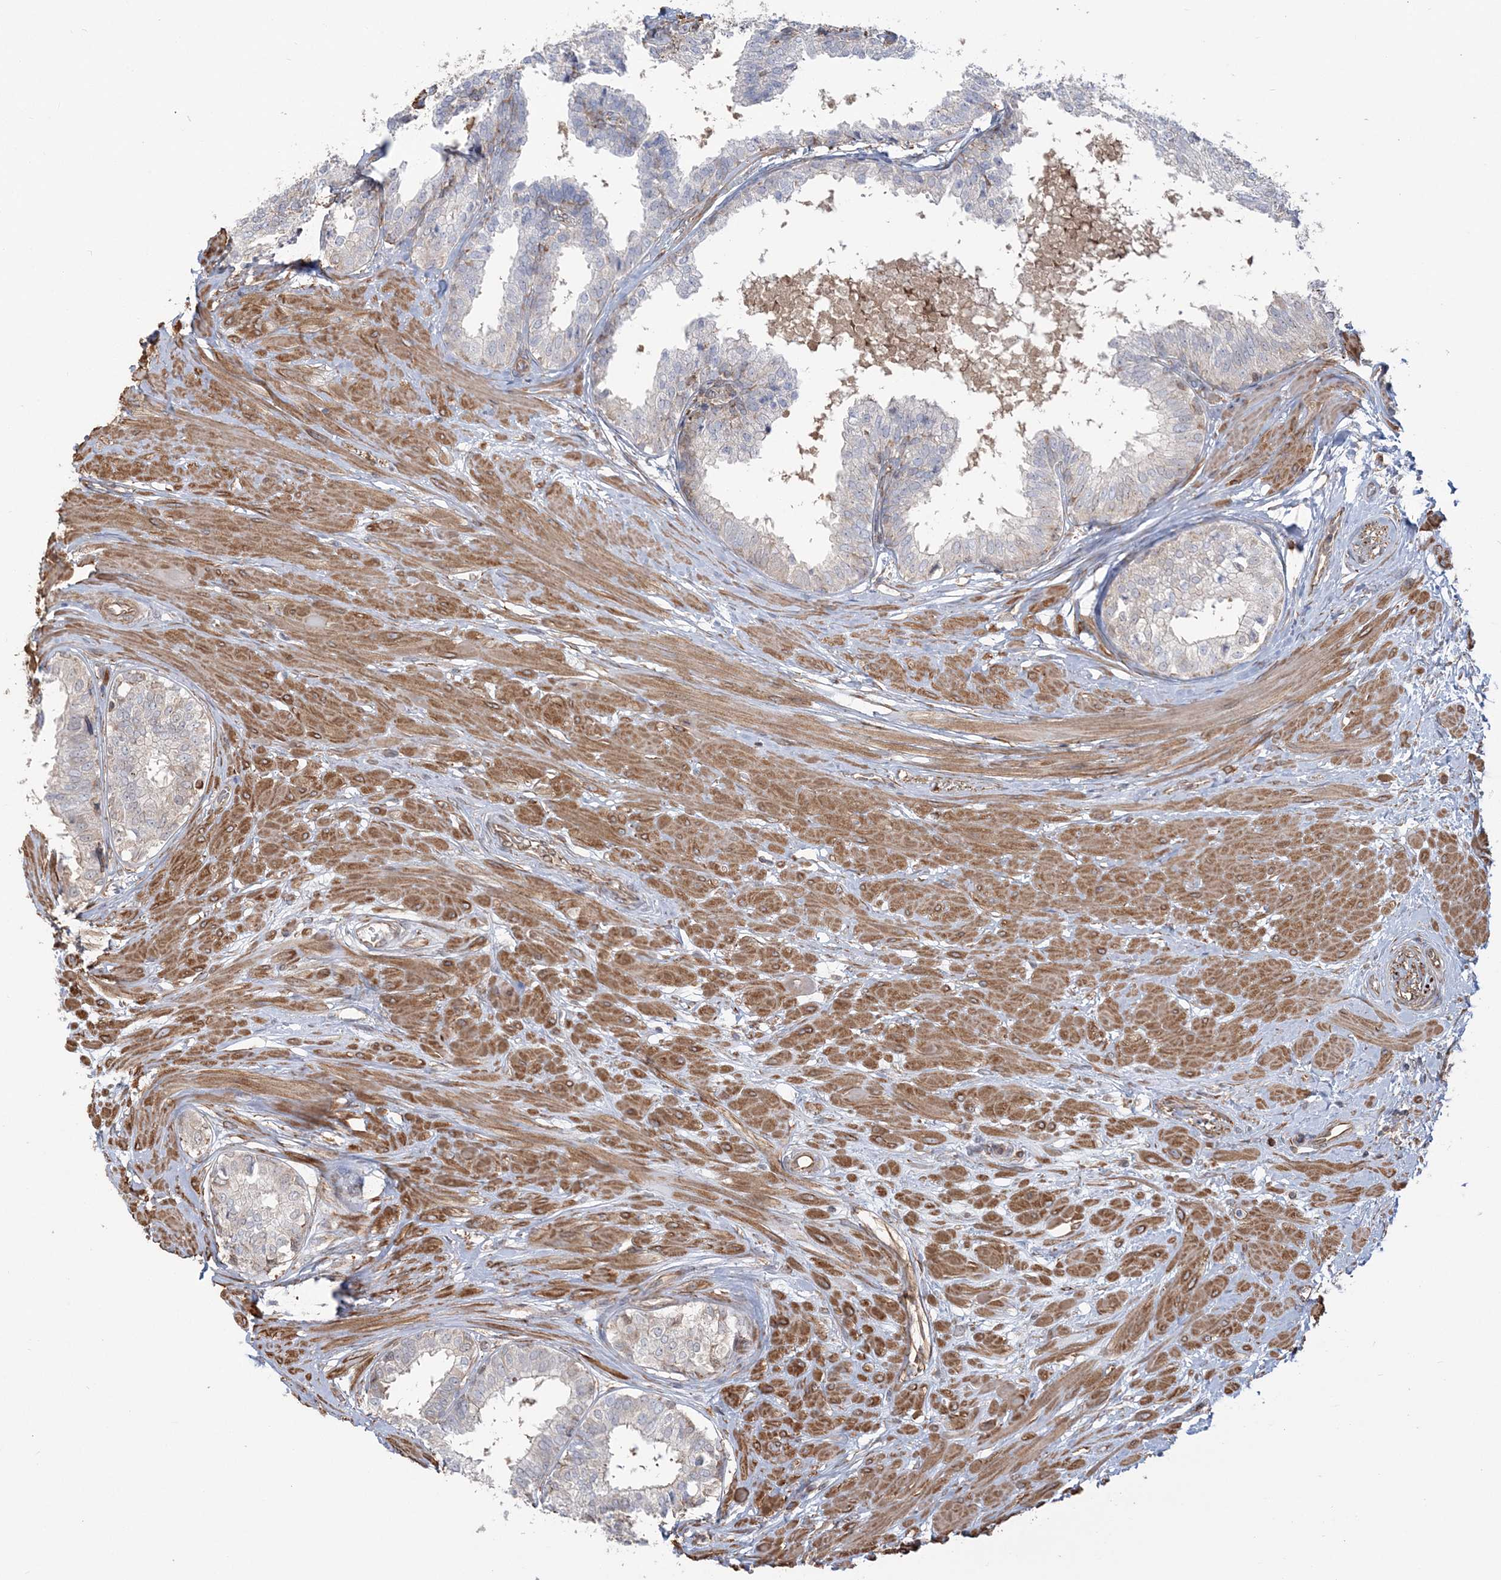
{"staining": {"intensity": "negative", "quantity": "none", "location": "none"}, "tissue": "prostate", "cell_type": "Glandular cells", "image_type": "normal", "snomed": [{"axis": "morphology", "description": "Normal tissue, NOS"}, {"axis": "topography", "description": "Prostate"}], "caption": "This is an immunohistochemistry image of benign human prostate. There is no positivity in glandular cells.", "gene": "ZNF821", "patient": {"sex": "male", "age": 48}}